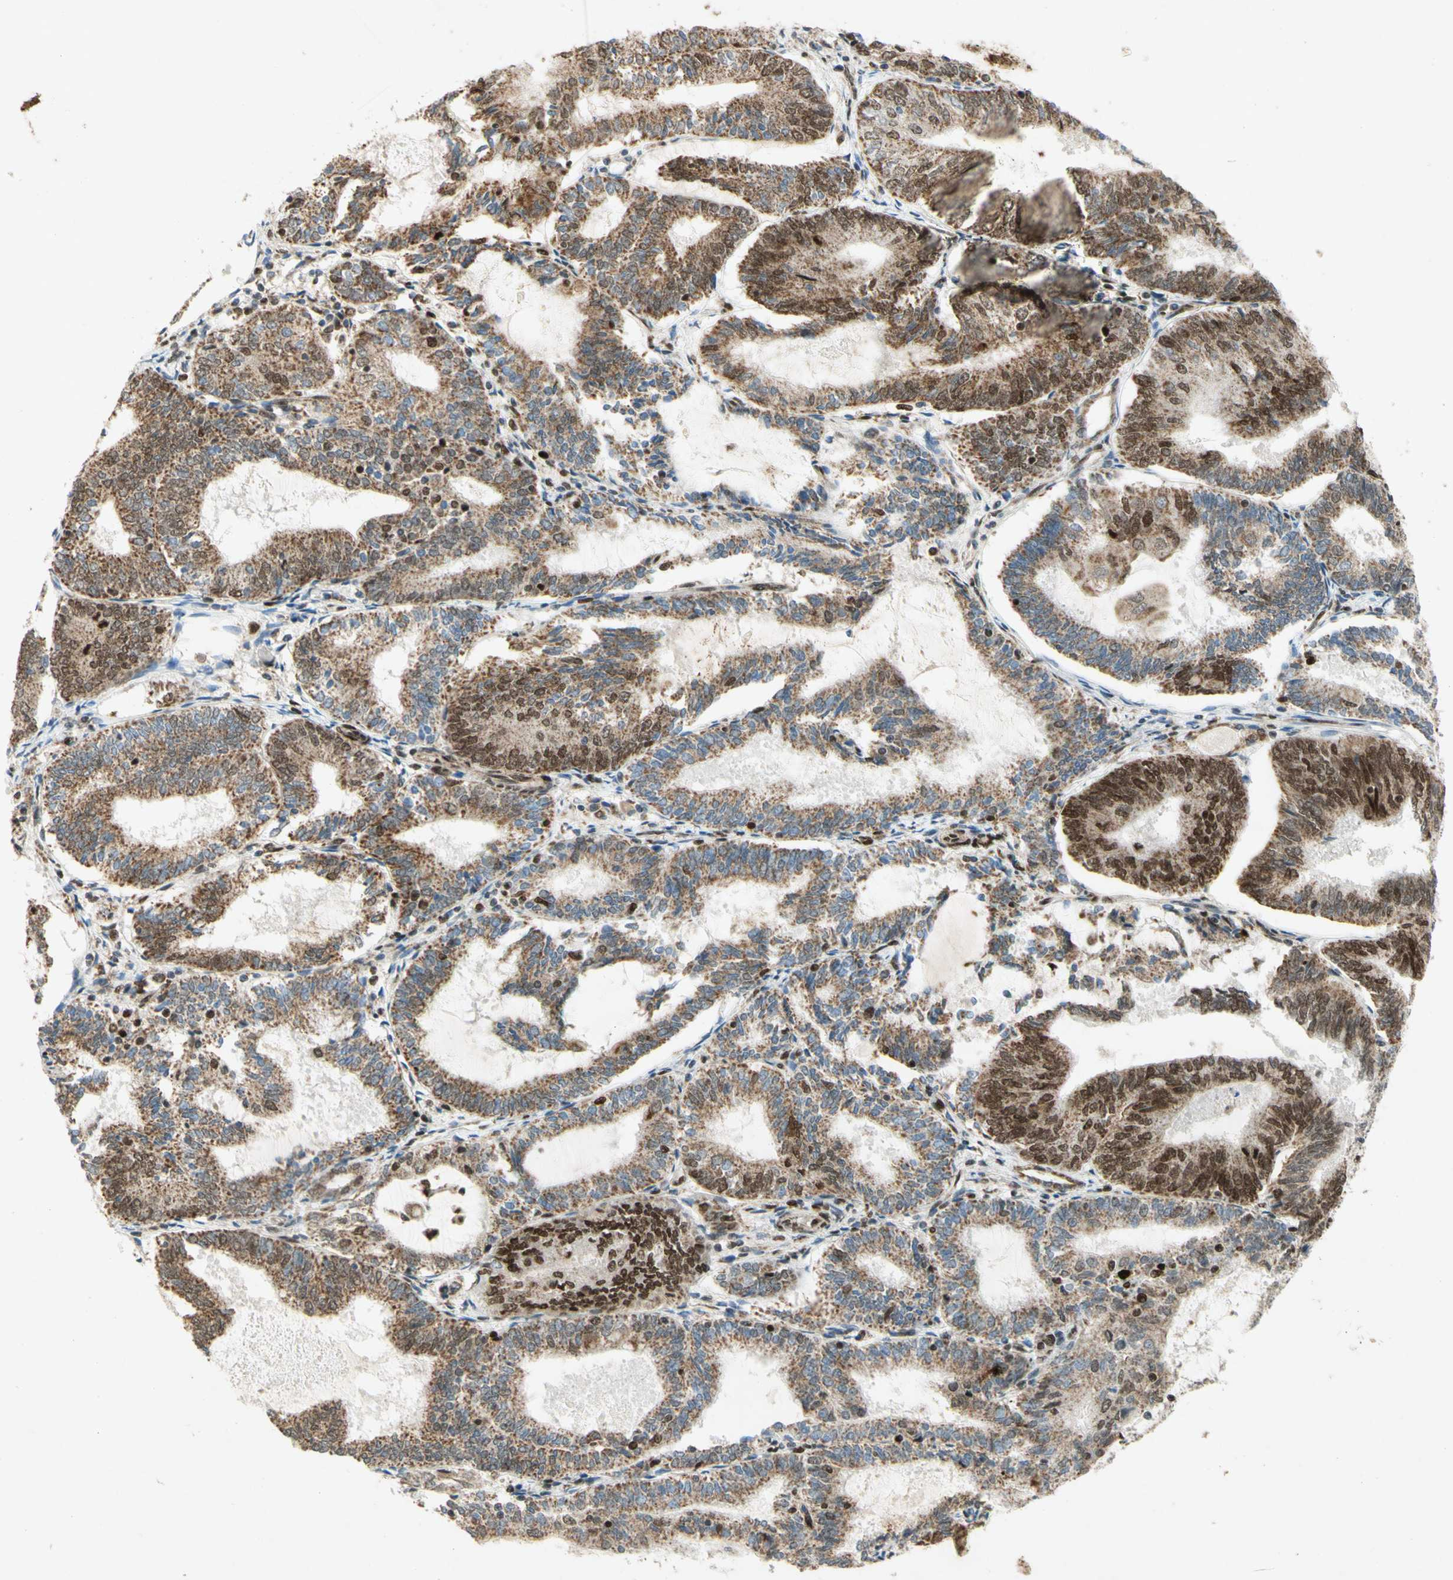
{"staining": {"intensity": "moderate", "quantity": "25%-75%", "location": "nuclear"}, "tissue": "endometrial cancer", "cell_type": "Tumor cells", "image_type": "cancer", "snomed": [{"axis": "morphology", "description": "Adenocarcinoma, NOS"}, {"axis": "topography", "description": "Endometrium"}], "caption": "Tumor cells reveal medium levels of moderate nuclear positivity in about 25%-75% of cells in endometrial adenocarcinoma.", "gene": "DNMT3A", "patient": {"sex": "female", "age": 81}}